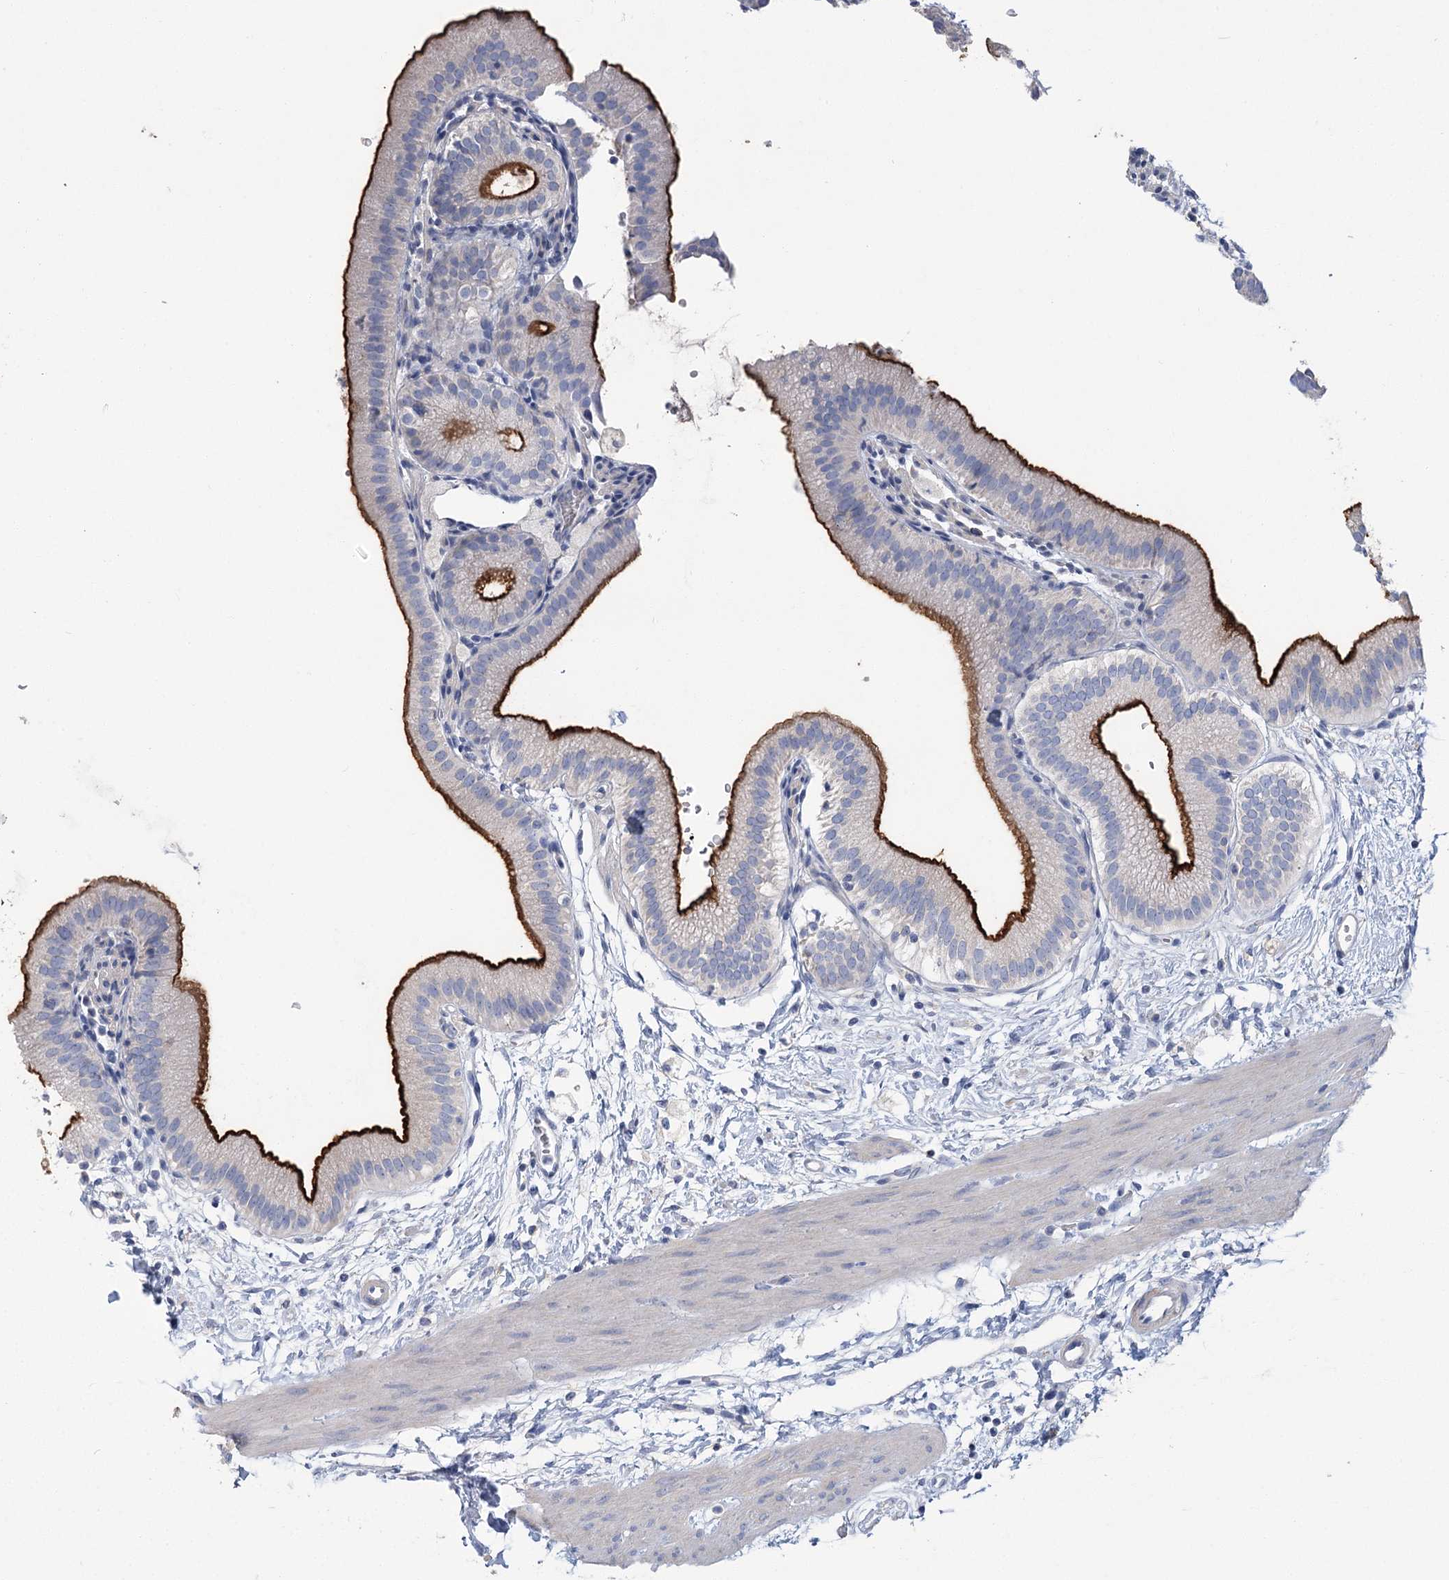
{"staining": {"intensity": "strong", "quantity": "25%-75%", "location": "cytoplasmic/membranous"}, "tissue": "gallbladder", "cell_type": "Glandular cells", "image_type": "normal", "snomed": [{"axis": "morphology", "description": "Normal tissue, NOS"}, {"axis": "topography", "description": "Gallbladder"}], "caption": "Strong cytoplasmic/membranous expression for a protein is present in about 25%-75% of glandular cells of benign gallbladder using immunohistochemistry.", "gene": "SLC9A3", "patient": {"sex": "male", "age": 55}}